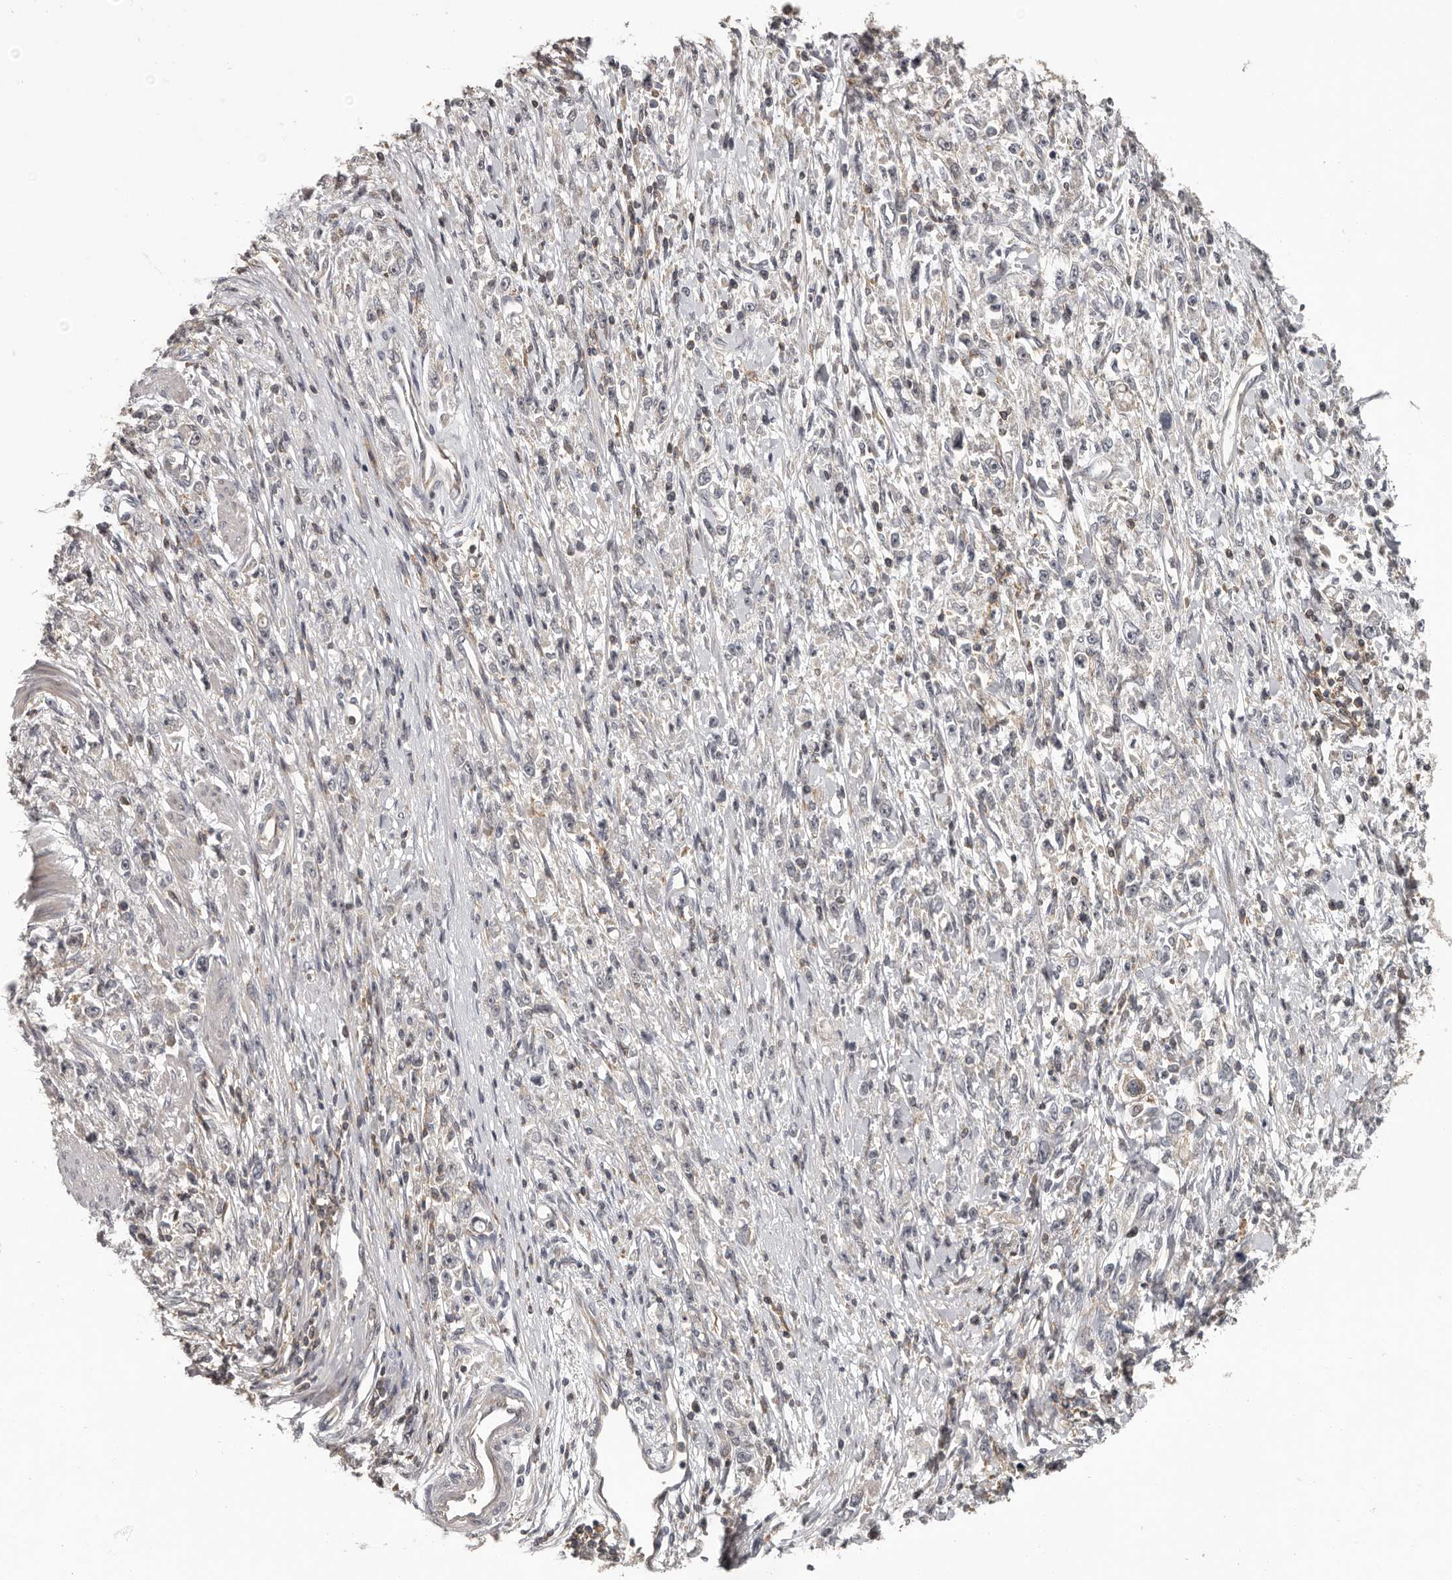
{"staining": {"intensity": "negative", "quantity": "none", "location": "none"}, "tissue": "stomach cancer", "cell_type": "Tumor cells", "image_type": "cancer", "snomed": [{"axis": "morphology", "description": "Adenocarcinoma, NOS"}, {"axis": "topography", "description": "Stomach"}], "caption": "Stomach cancer was stained to show a protein in brown. There is no significant positivity in tumor cells. (Brightfield microscopy of DAB (3,3'-diaminobenzidine) immunohistochemistry (IHC) at high magnification).", "gene": "ANKRD44", "patient": {"sex": "female", "age": 59}}